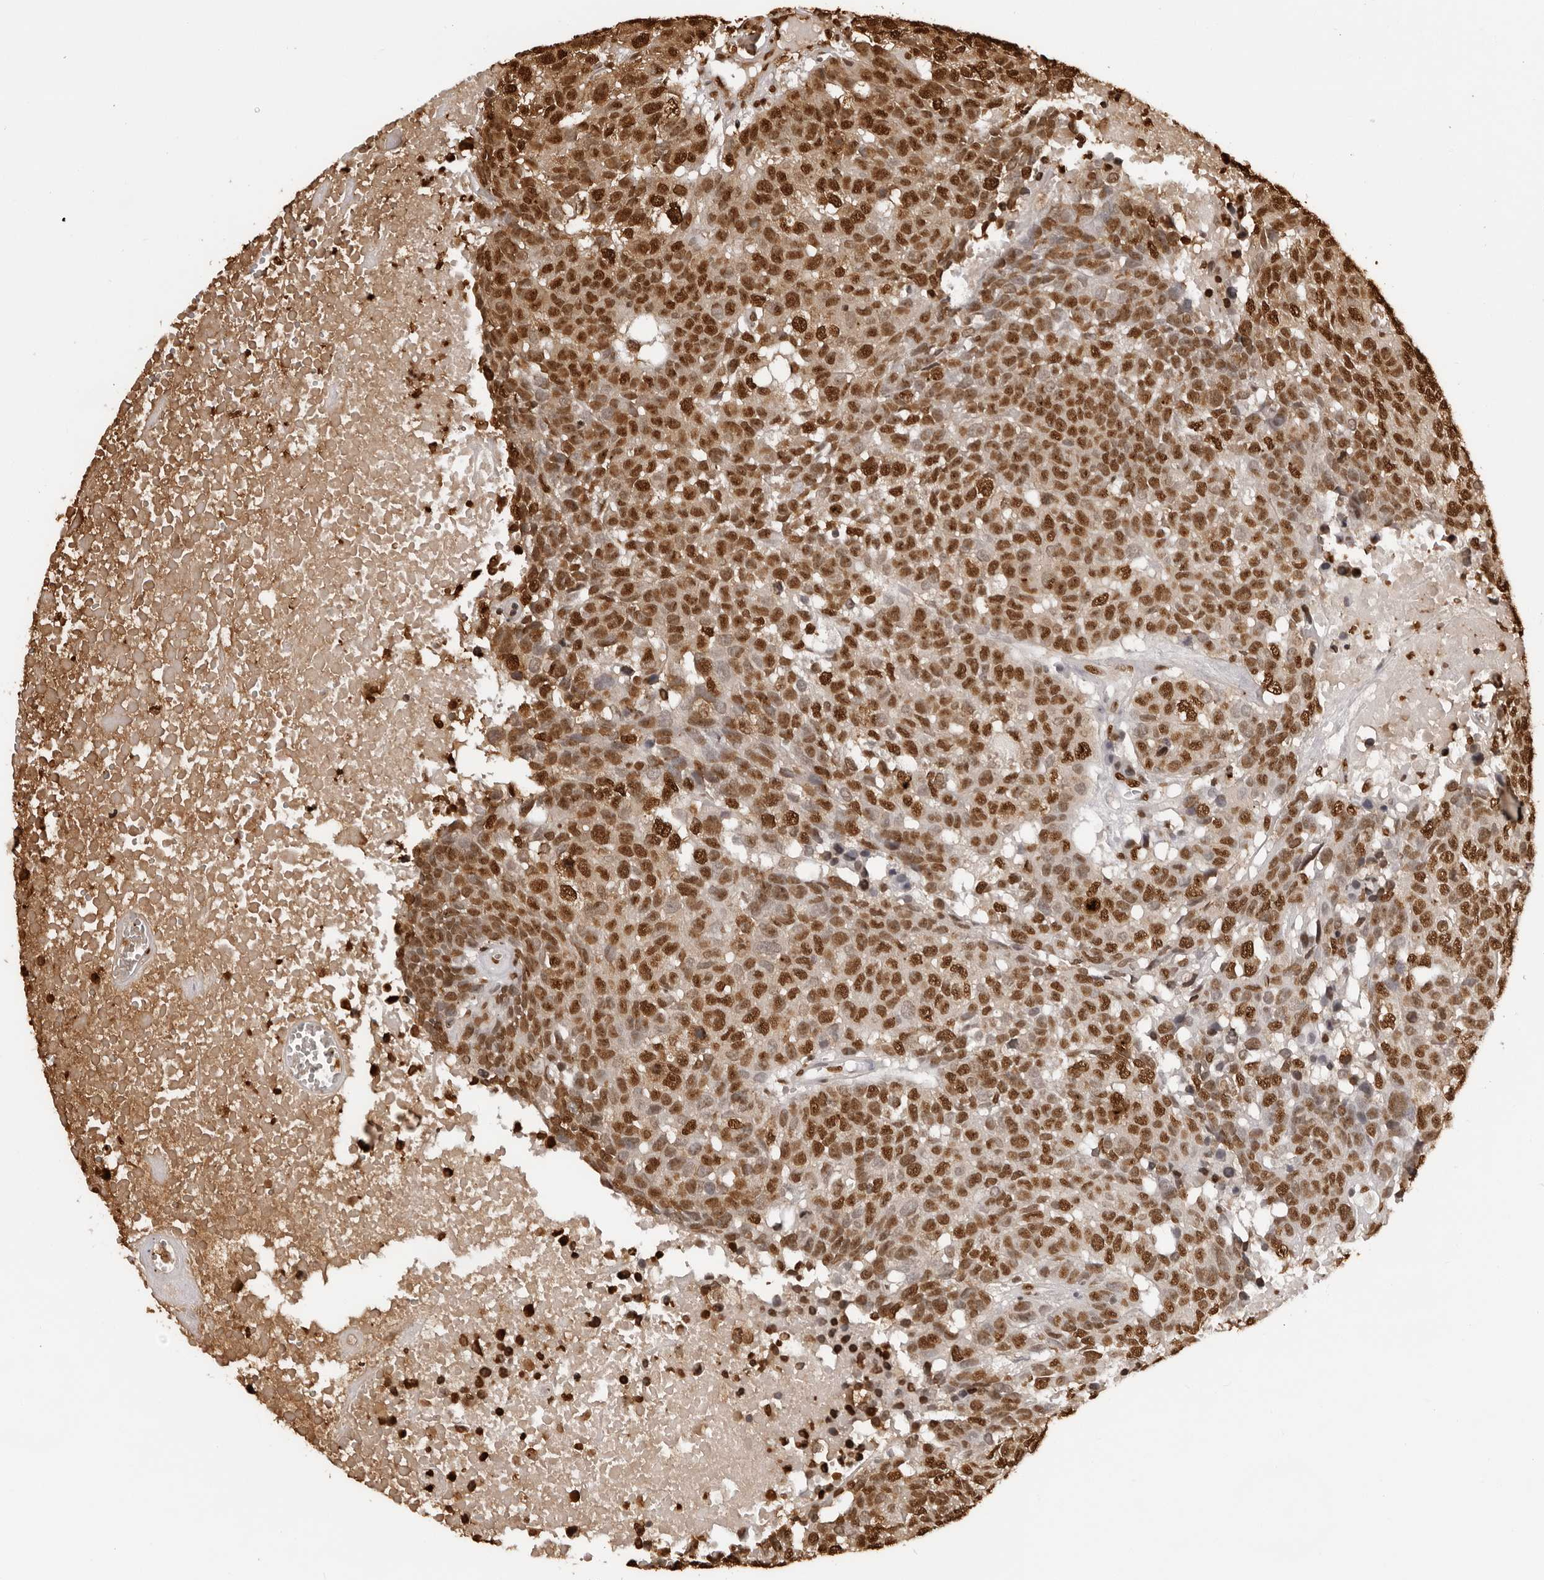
{"staining": {"intensity": "strong", "quantity": ">75%", "location": "nuclear"}, "tissue": "head and neck cancer", "cell_type": "Tumor cells", "image_type": "cancer", "snomed": [{"axis": "morphology", "description": "Squamous cell carcinoma, NOS"}, {"axis": "topography", "description": "Head-Neck"}], "caption": "Immunohistochemical staining of human head and neck cancer (squamous cell carcinoma) shows strong nuclear protein positivity in approximately >75% of tumor cells. (Brightfield microscopy of DAB IHC at high magnification).", "gene": "ZFP91", "patient": {"sex": "male", "age": 66}}